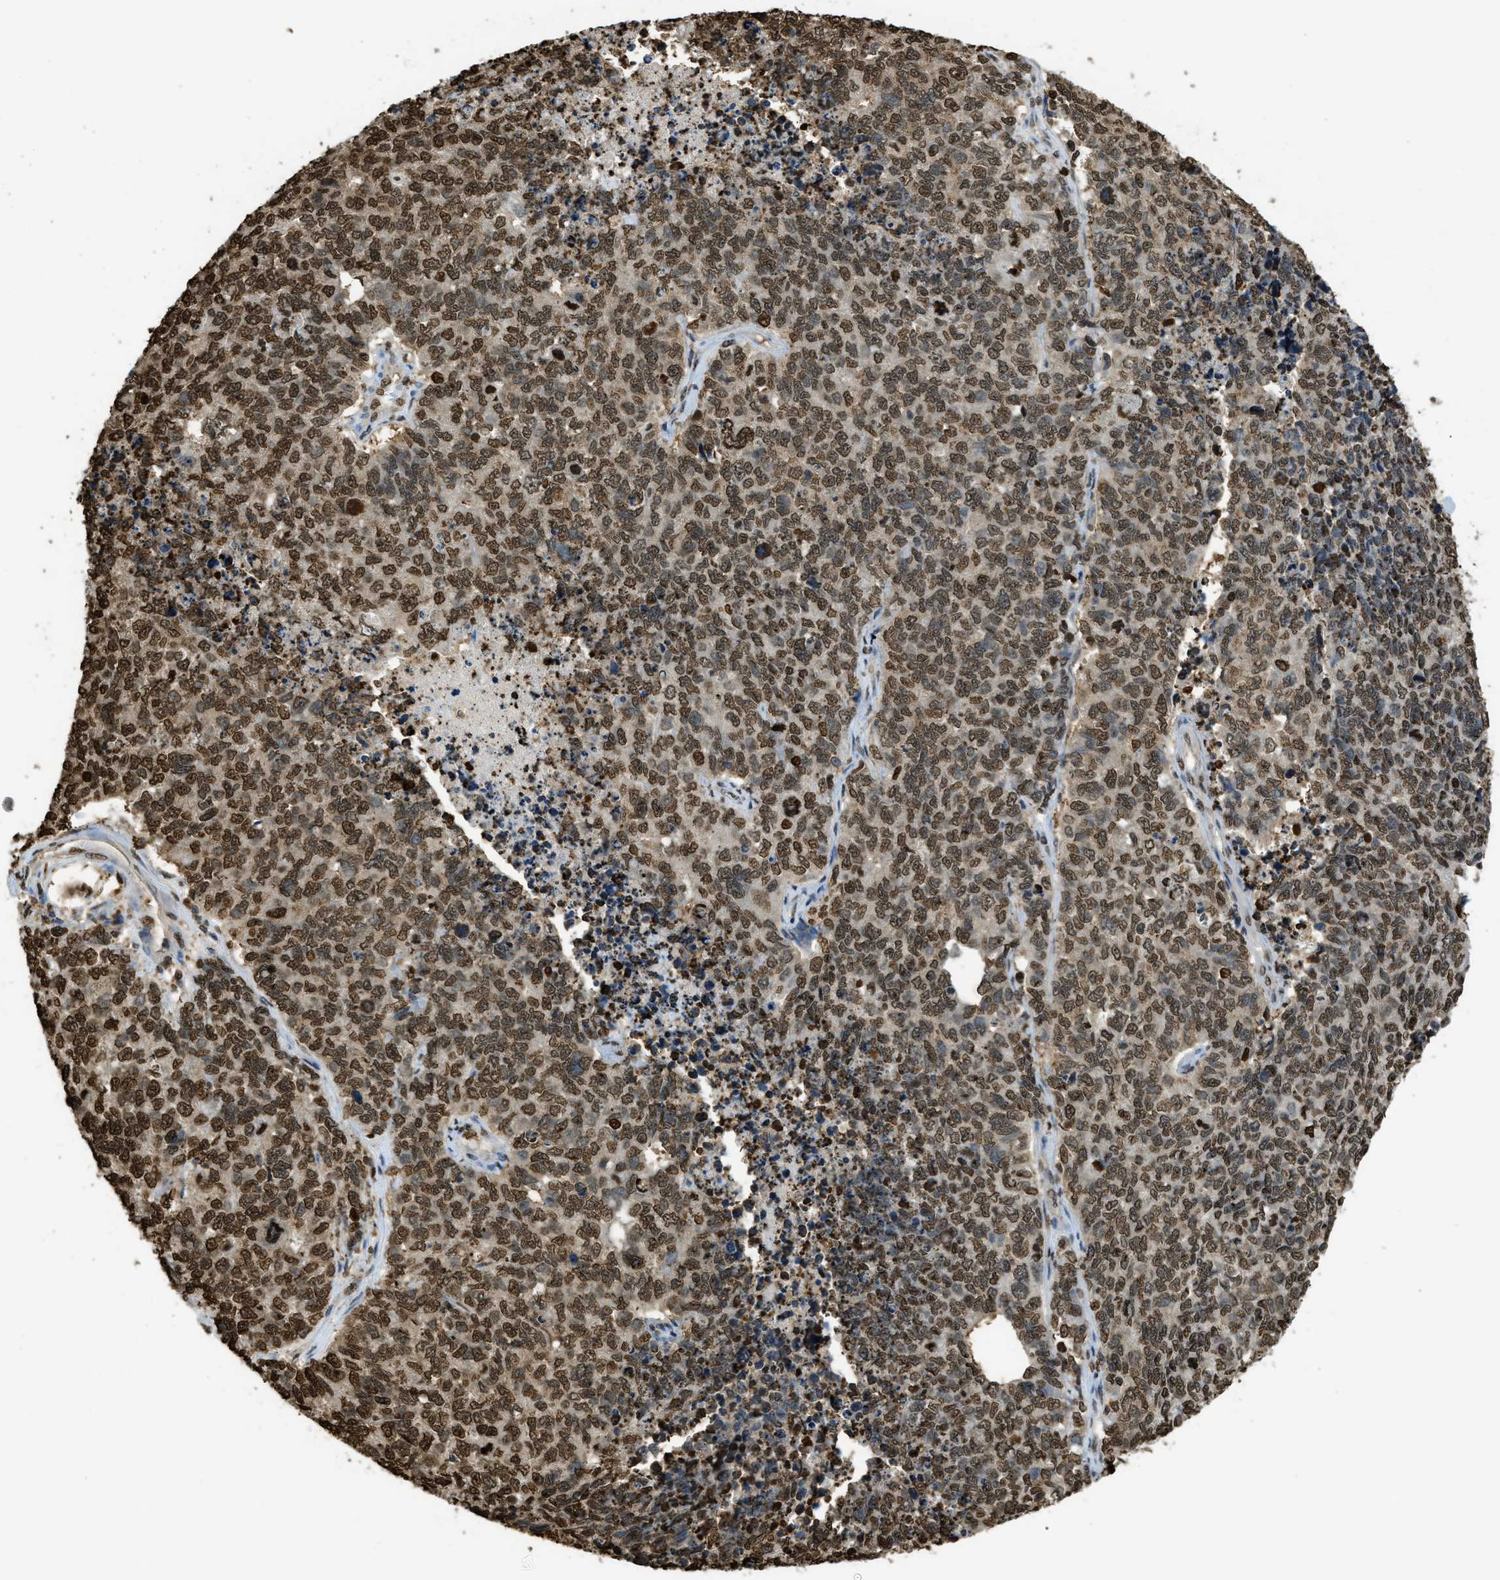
{"staining": {"intensity": "moderate", "quantity": ">75%", "location": "nuclear"}, "tissue": "cervical cancer", "cell_type": "Tumor cells", "image_type": "cancer", "snomed": [{"axis": "morphology", "description": "Squamous cell carcinoma, NOS"}, {"axis": "topography", "description": "Cervix"}], "caption": "An image of human cervical squamous cell carcinoma stained for a protein demonstrates moderate nuclear brown staining in tumor cells. The protein is stained brown, and the nuclei are stained in blue (DAB IHC with brightfield microscopy, high magnification).", "gene": "NR5A2", "patient": {"sex": "female", "age": 63}}